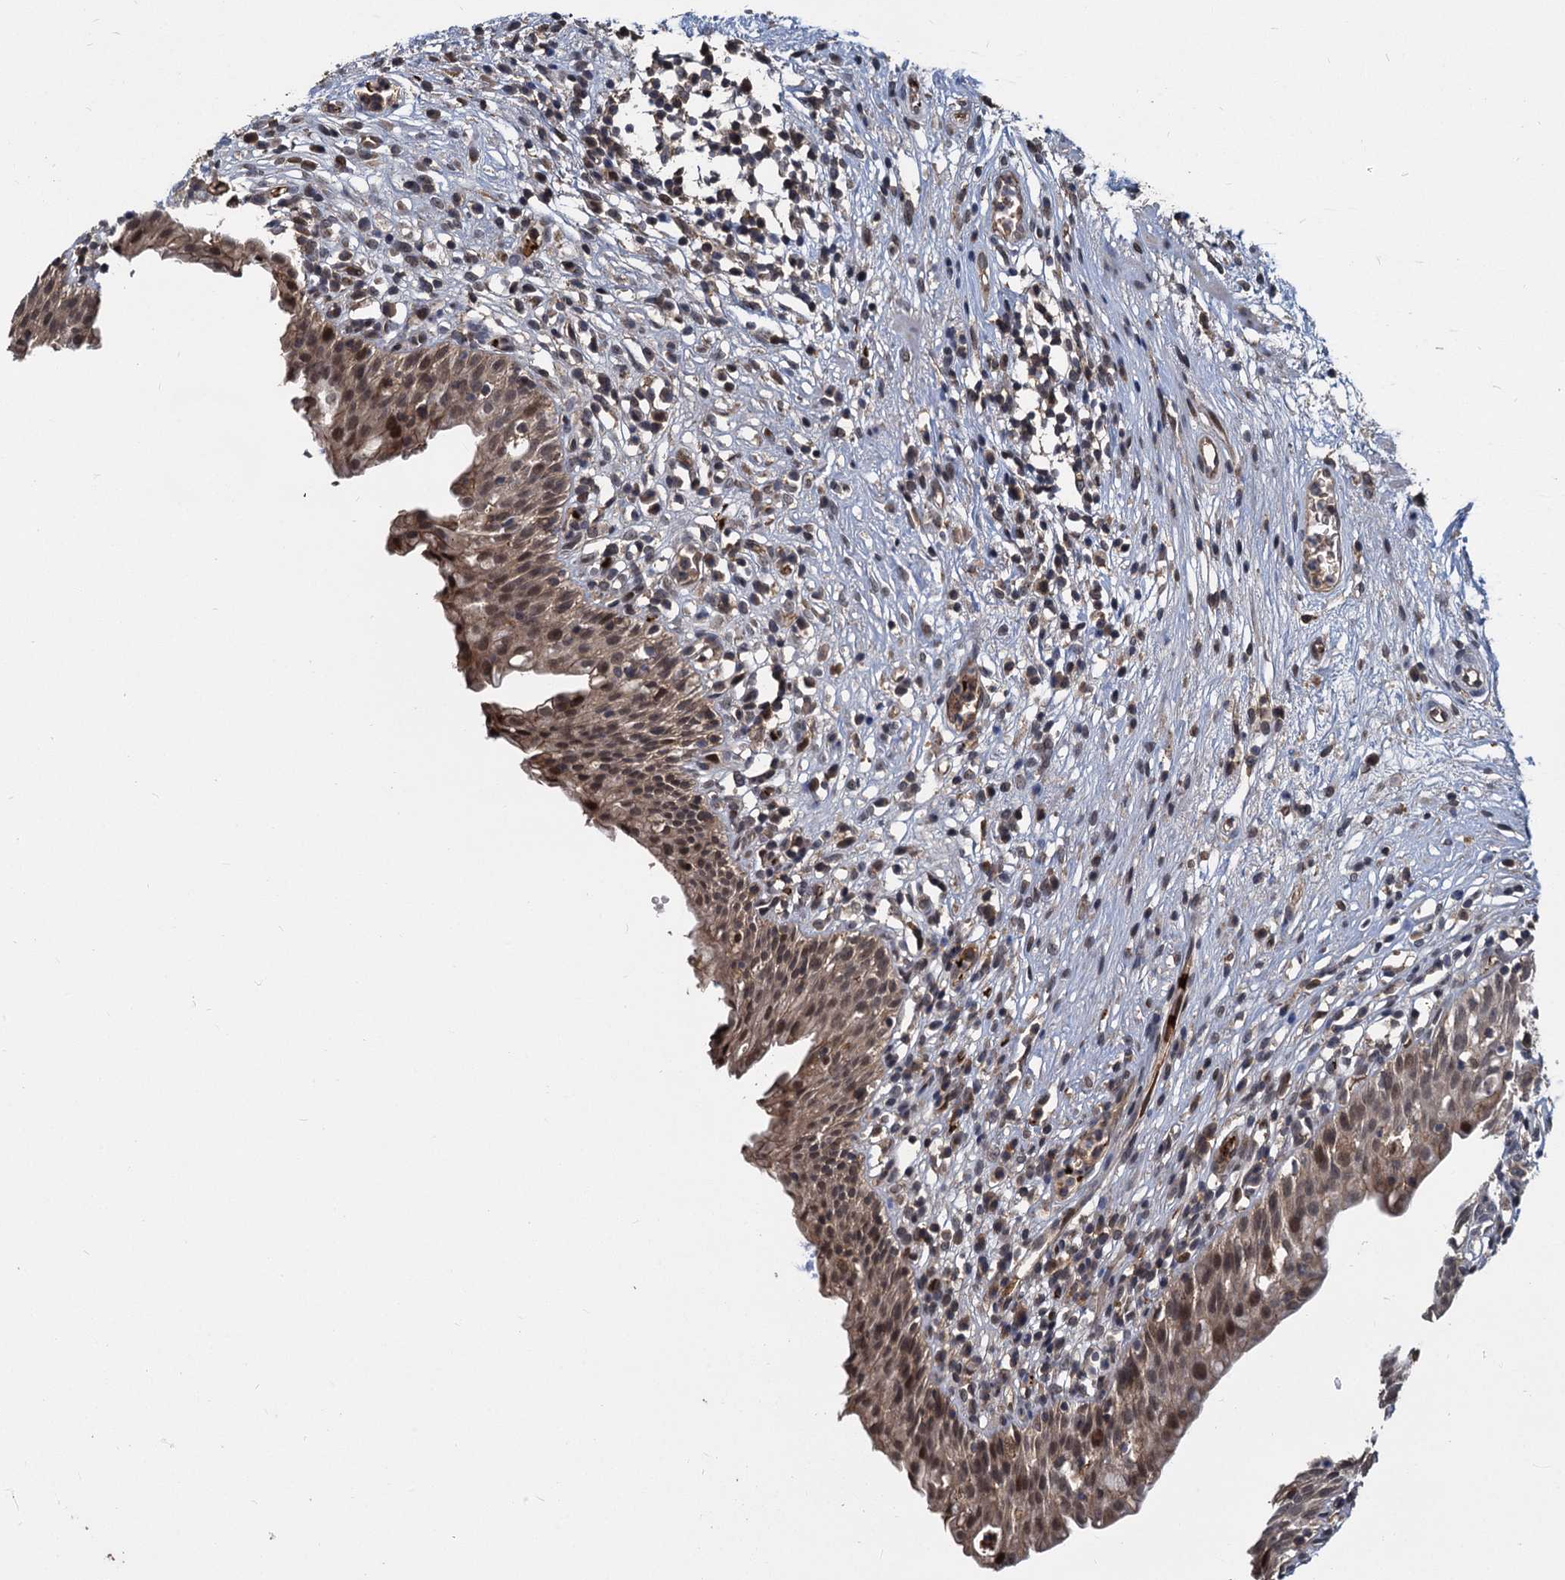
{"staining": {"intensity": "moderate", "quantity": ">75%", "location": "cytoplasmic/membranous,nuclear"}, "tissue": "urinary bladder", "cell_type": "Urothelial cells", "image_type": "normal", "snomed": [{"axis": "morphology", "description": "Normal tissue, NOS"}, {"axis": "morphology", "description": "Inflammation, NOS"}, {"axis": "topography", "description": "Urinary bladder"}], "caption": "Urinary bladder was stained to show a protein in brown. There is medium levels of moderate cytoplasmic/membranous,nuclear expression in approximately >75% of urothelial cells. Using DAB (3,3'-diaminobenzidine) (brown) and hematoxylin (blue) stains, captured at high magnification using brightfield microscopy.", "gene": "FANCI", "patient": {"sex": "male", "age": 63}}